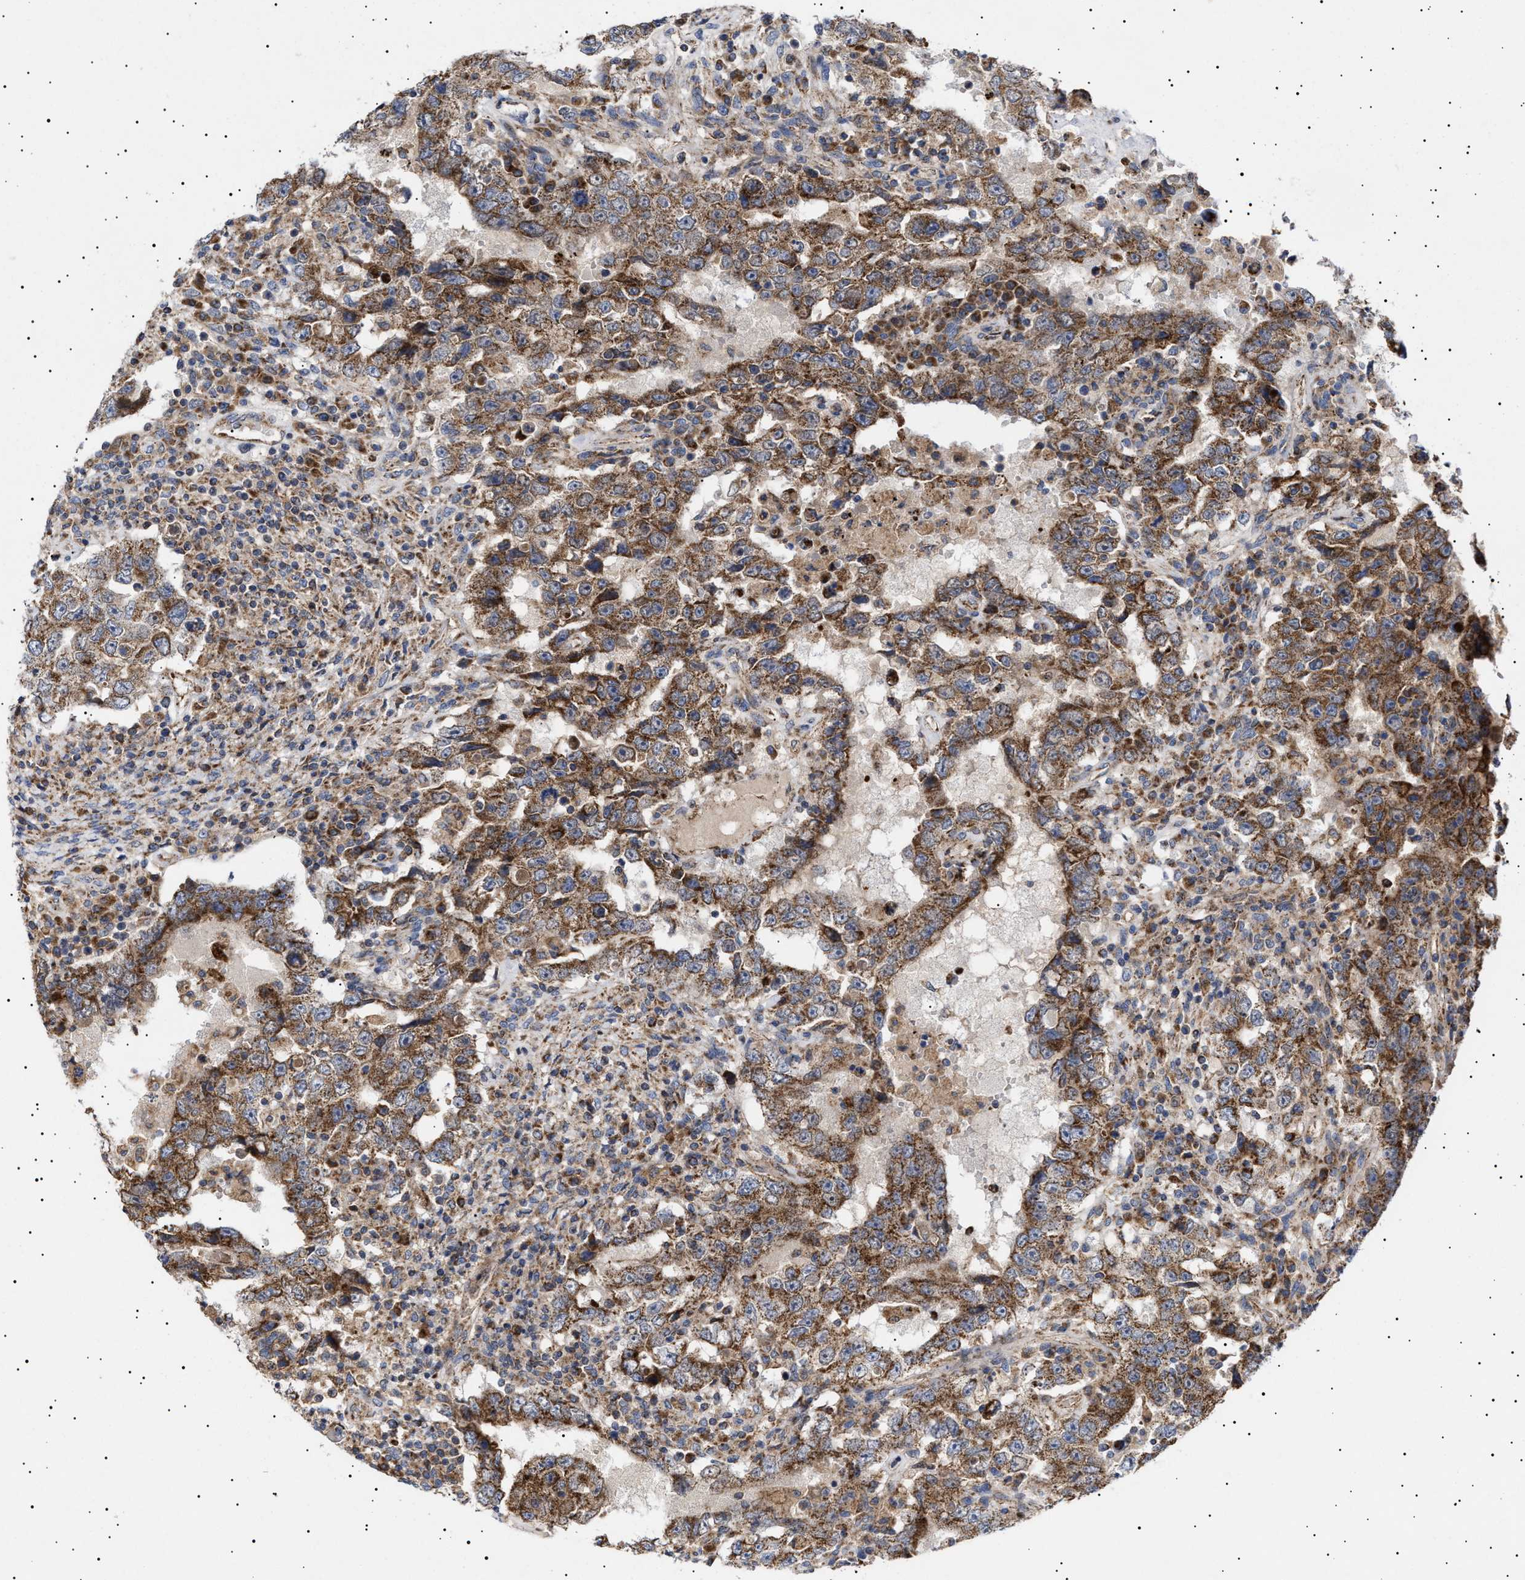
{"staining": {"intensity": "moderate", "quantity": ">75%", "location": "cytoplasmic/membranous"}, "tissue": "testis cancer", "cell_type": "Tumor cells", "image_type": "cancer", "snomed": [{"axis": "morphology", "description": "Carcinoma, Embryonal, NOS"}, {"axis": "topography", "description": "Testis"}], "caption": "Protein expression analysis of human testis cancer reveals moderate cytoplasmic/membranous staining in about >75% of tumor cells. The staining was performed using DAB (3,3'-diaminobenzidine), with brown indicating positive protein expression. Nuclei are stained blue with hematoxylin.", "gene": "MRPL10", "patient": {"sex": "male", "age": 26}}